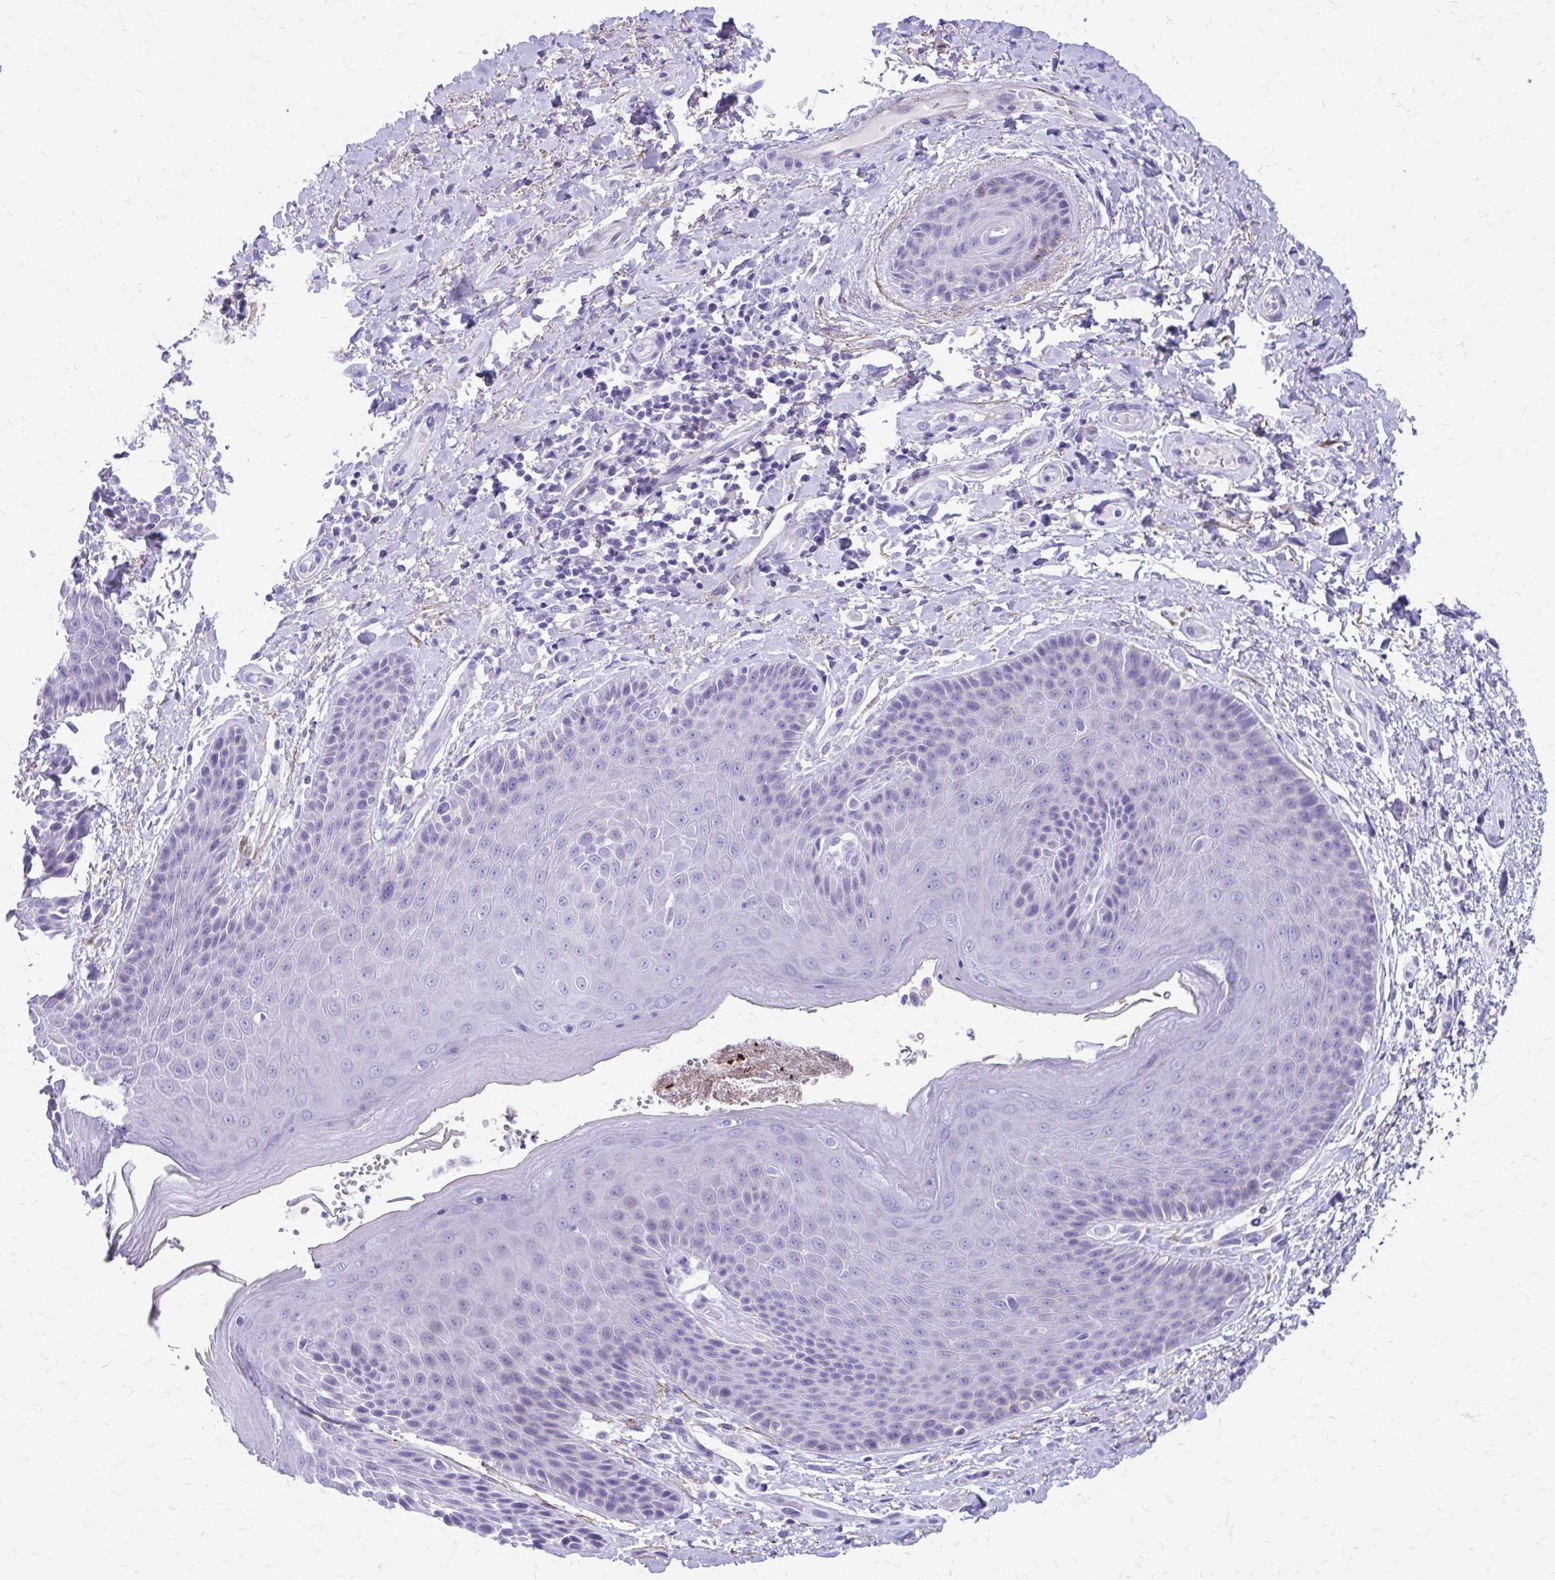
{"staining": {"intensity": "negative", "quantity": "none", "location": "none"}, "tissue": "skin", "cell_type": "Epidermal cells", "image_type": "normal", "snomed": [{"axis": "morphology", "description": "Normal tissue, NOS"}, {"axis": "topography", "description": "Anal"}, {"axis": "topography", "description": "Peripheral nerve tissue"}], "caption": "This is an immunohistochemistry (IHC) image of normal skin. There is no staining in epidermal cells.", "gene": "SATL1", "patient": {"sex": "male", "age": 51}}